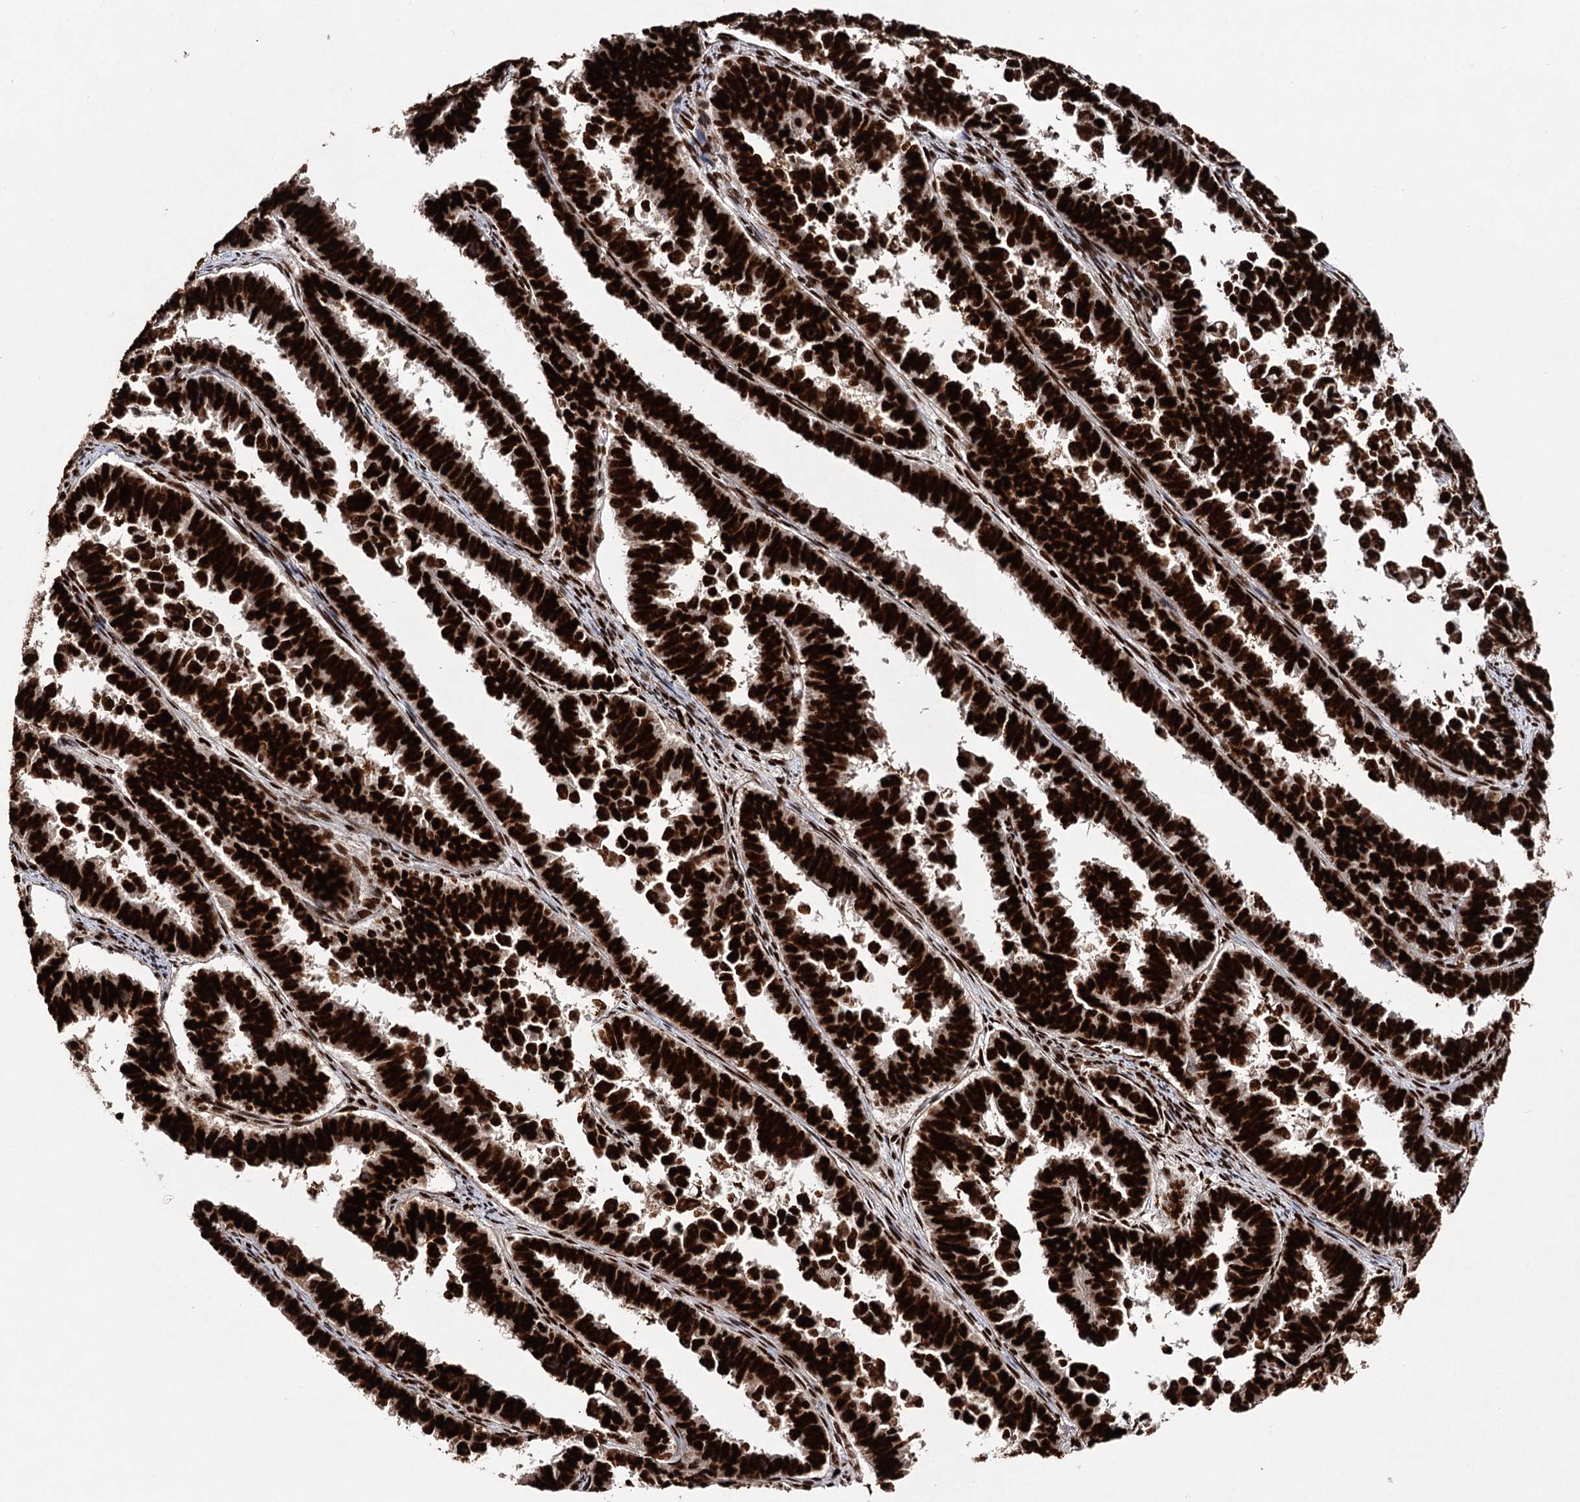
{"staining": {"intensity": "strong", "quantity": ">75%", "location": "nuclear"}, "tissue": "endometrial cancer", "cell_type": "Tumor cells", "image_type": "cancer", "snomed": [{"axis": "morphology", "description": "Adenocarcinoma, NOS"}, {"axis": "topography", "description": "Endometrium"}], "caption": "Endometrial cancer (adenocarcinoma) tissue shows strong nuclear positivity in approximately >75% of tumor cells The protein is stained brown, and the nuclei are stained in blue (DAB IHC with brightfield microscopy, high magnification).", "gene": "MATR3", "patient": {"sex": "female", "age": 75}}